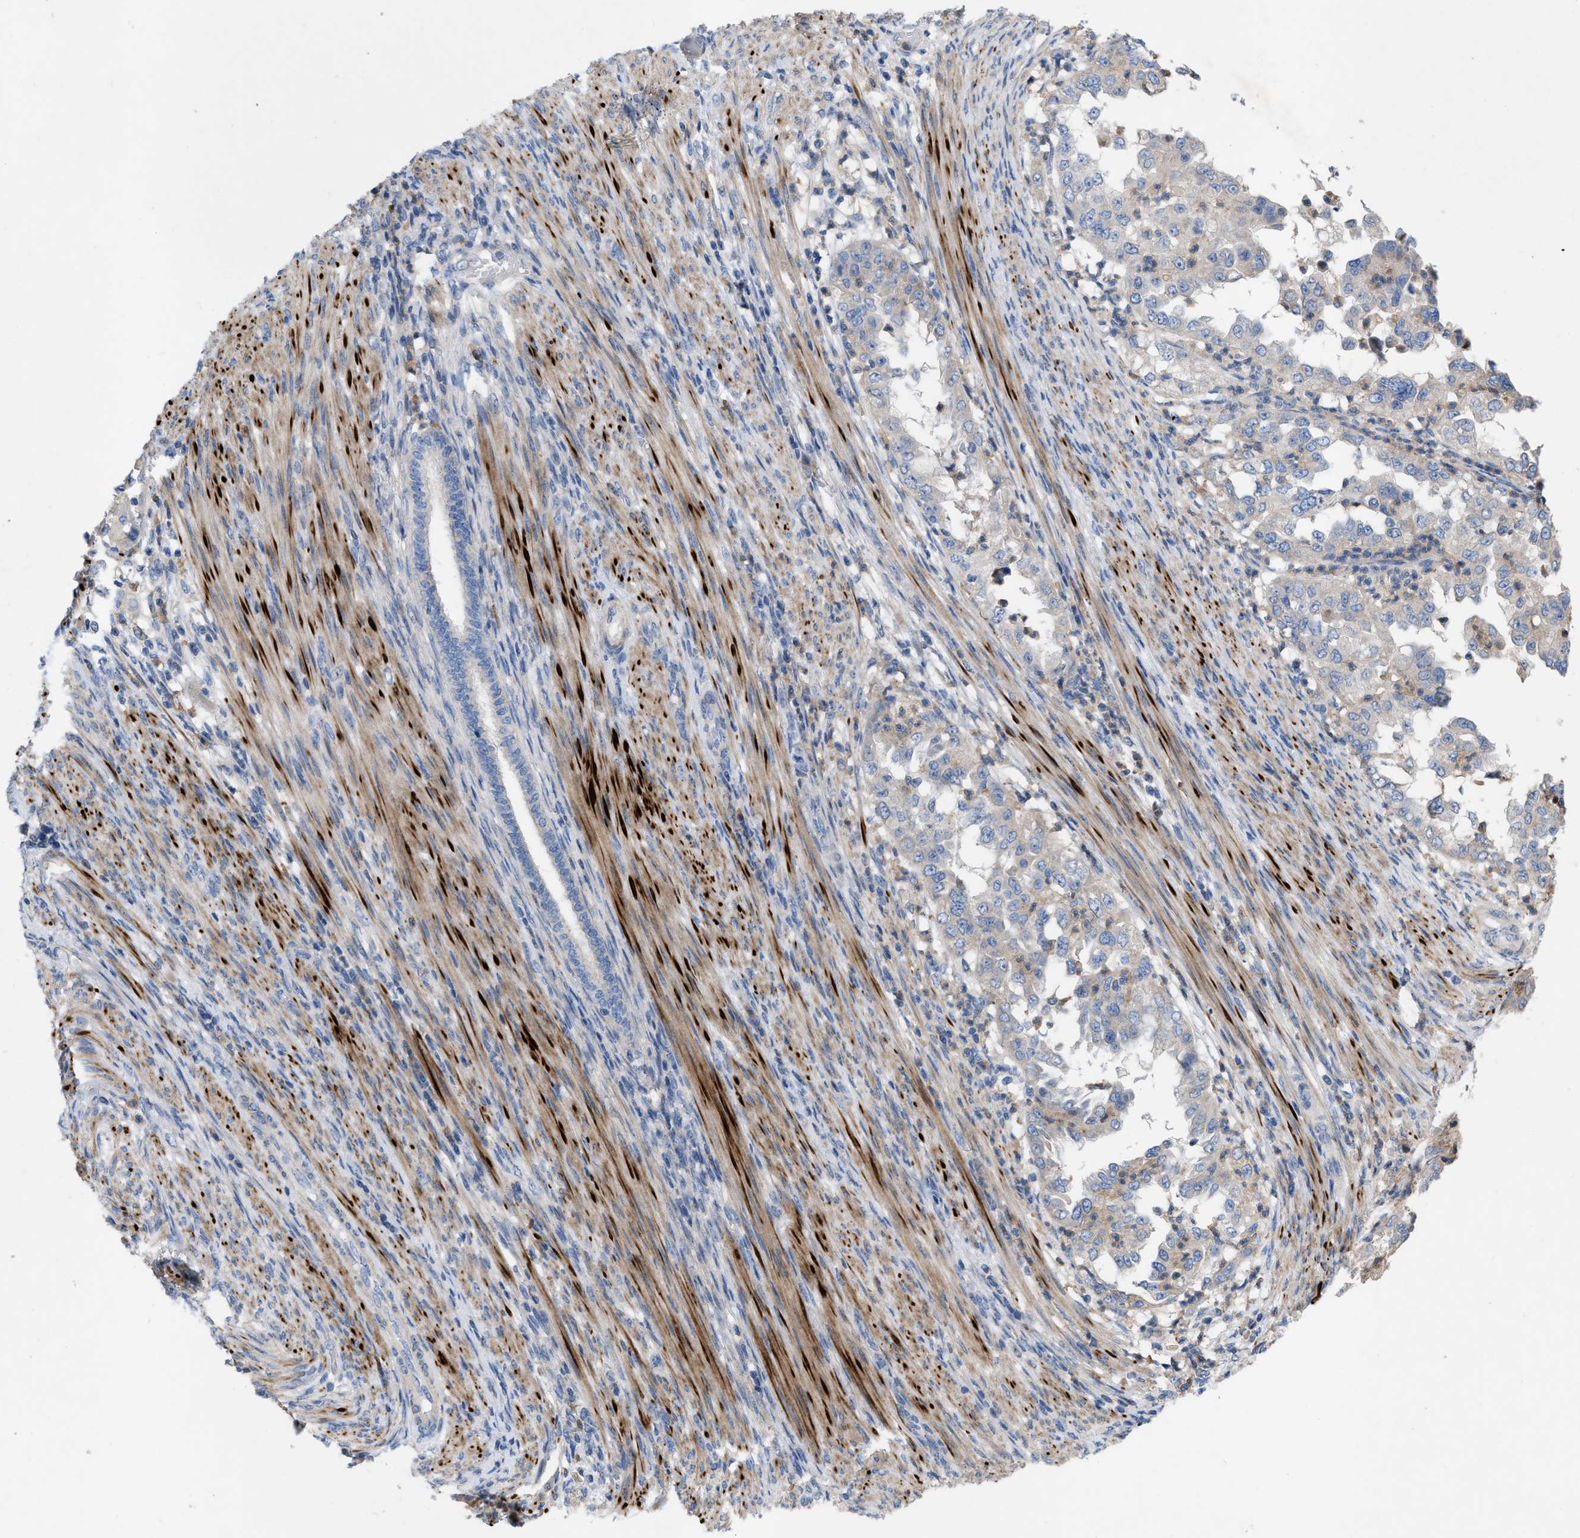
{"staining": {"intensity": "weak", "quantity": "<25%", "location": "cytoplasmic/membranous"}, "tissue": "endometrial cancer", "cell_type": "Tumor cells", "image_type": "cancer", "snomed": [{"axis": "morphology", "description": "Adenocarcinoma, NOS"}, {"axis": "topography", "description": "Endometrium"}], "caption": "Immunohistochemistry image of adenocarcinoma (endometrial) stained for a protein (brown), which displays no expression in tumor cells.", "gene": "PLPPR5", "patient": {"sex": "female", "age": 85}}